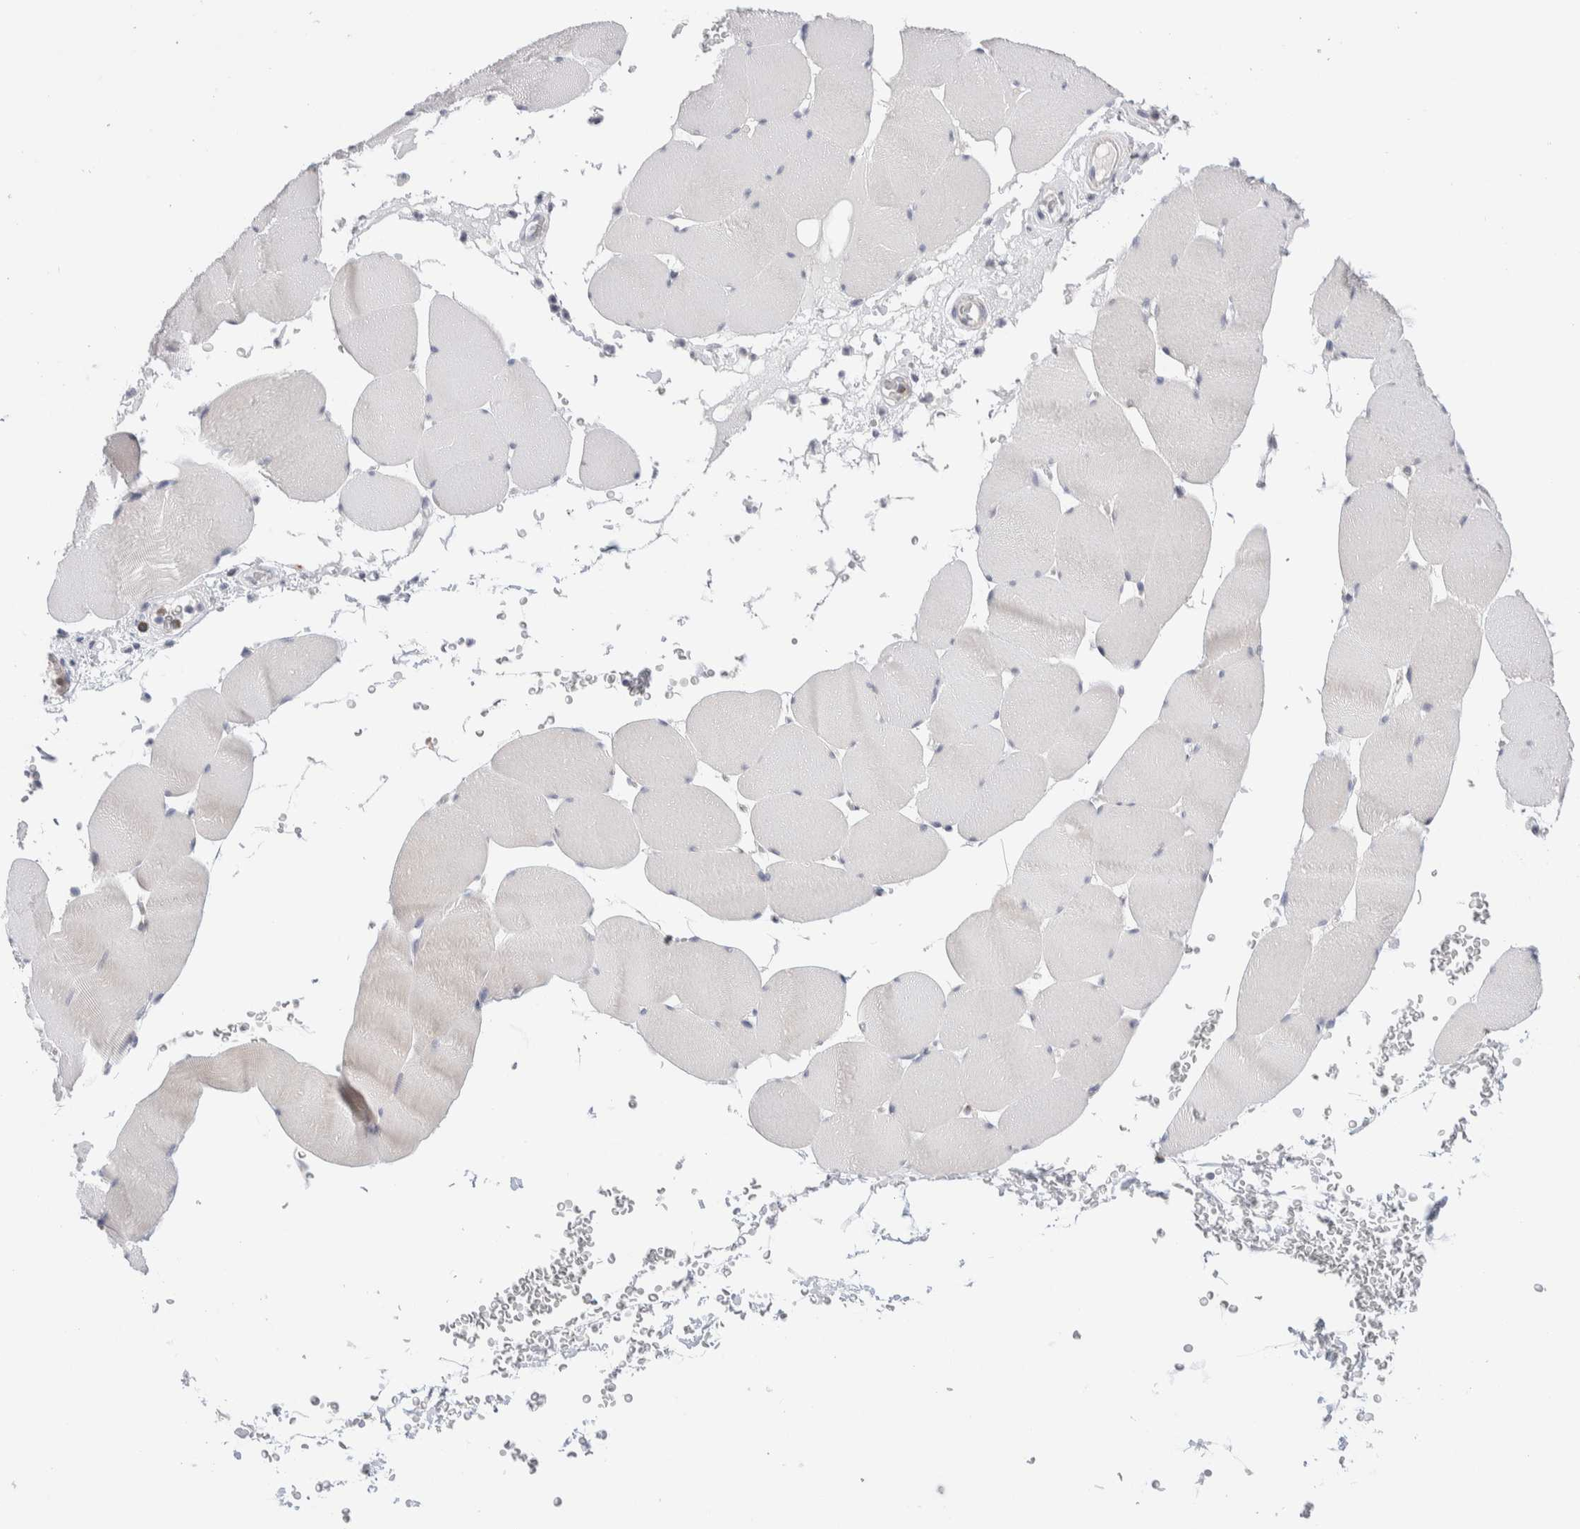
{"staining": {"intensity": "weak", "quantity": "25%-75%", "location": "cytoplasmic/membranous"}, "tissue": "skeletal muscle", "cell_type": "Myocytes", "image_type": "normal", "snomed": [{"axis": "morphology", "description": "Normal tissue, NOS"}, {"axis": "topography", "description": "Skeletal muscle"}], "caption": "A histopathology image showing weak cytoplasmic/membranous positivity in about 25%-75% of myocytes in benign skeletal muscle, as visualized by brown immunohistochemical staining.", "gene": "C1orf112", "patient": {"sex": "male", "age": 62}}